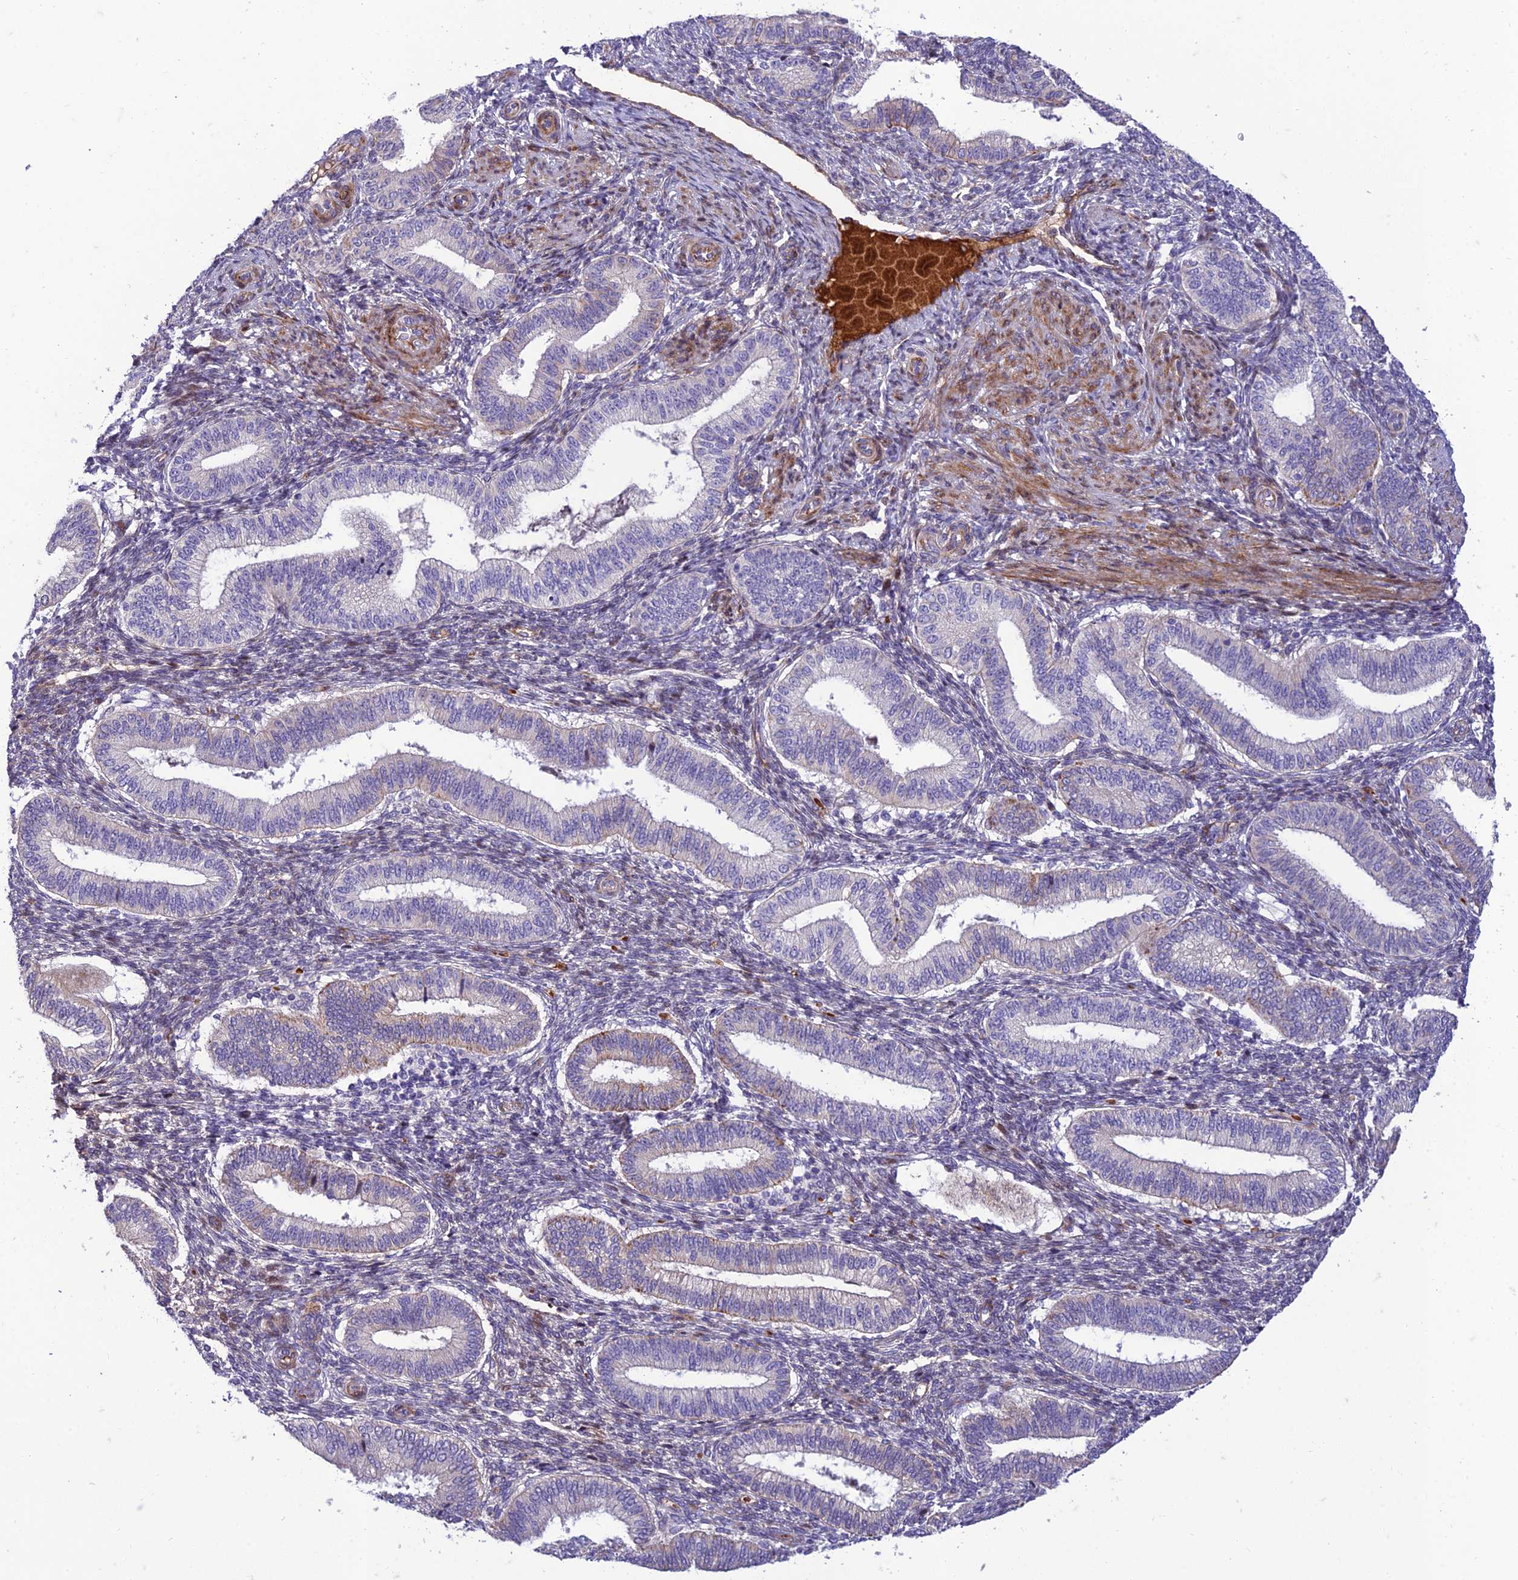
{"staining": {"intensity": "negative", "quantity": "none", "location": "none"}, "tissue": "endometrium", "cell_type": "Cells in endometrial stroma", "image_type": "normal", "snomed": [{"axis": "morphology", "description": "Normal tissue, NOS"}, {"axis": "topography", "description": "Endometrium"}], "caption": "An image of endometrium stained for a protein reveals no brown staining in cells in endometrial stroma. (DAB (3,3'-diaminobenzidine) IHC visualized using brightfield microscopy, high magnification).", "gene": "SEL1L3", "patient": {"sex": "female", "age": 39}}